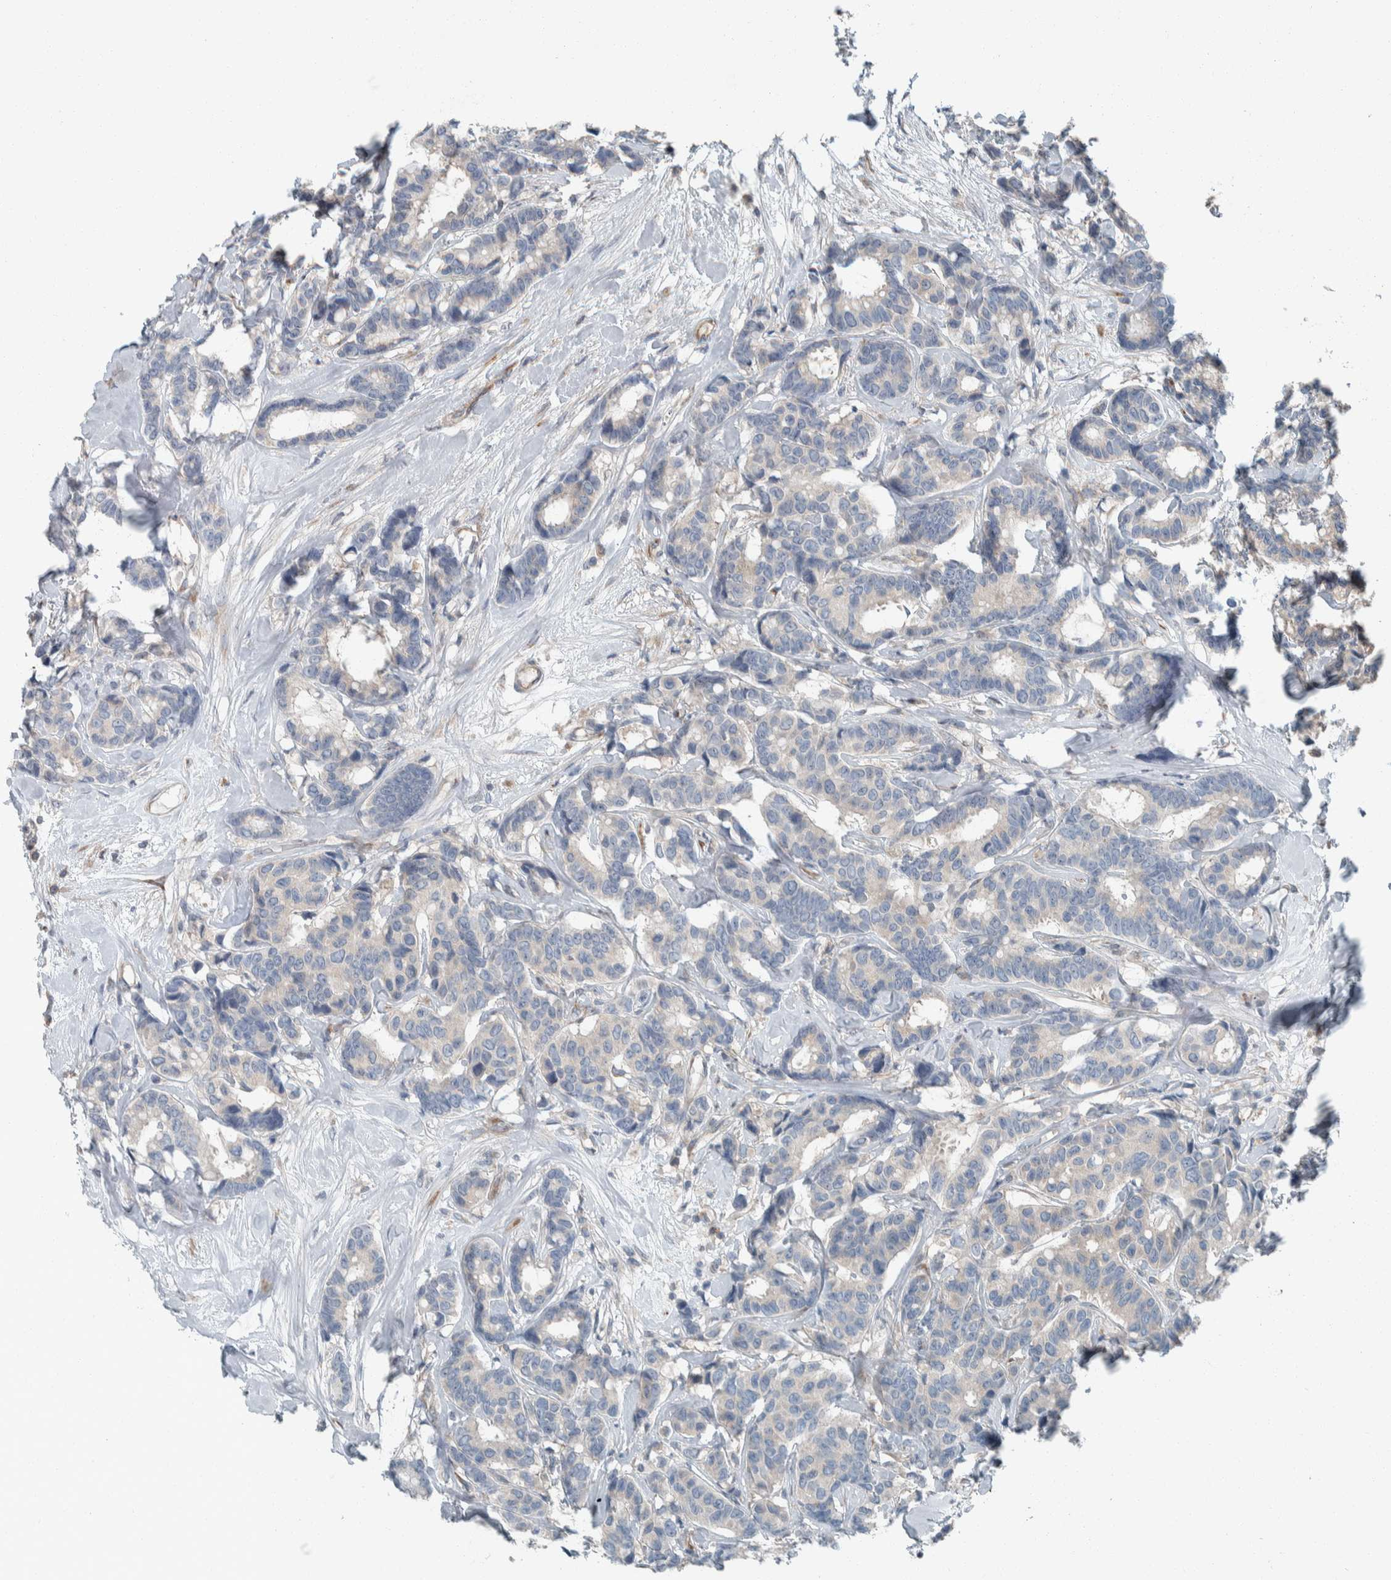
{"staining": {"intensity": "negative", "quantity": "none", "location": "none"}, "tissue": "breast cancer", "cell_type": "Tumor cells", "image_type": "cancer", "snomed": [{"axis": "morphology", "description": "Duct carcinoma"}, {"axis": "topography", "description": "Breast"}], "caption": "This photomicrograph is of breast cancer stained with immunohistochemistry (IHC) to label a protein in brown with the nuclei are counter-stained blue. There is no staining in tumor cells. The staining was performed using DAB to visualize the protein expression in brown, while the nuclei were stained in blue with hematoxylin (Magnification: 20x).", "gene": "USP25", "patient": {"sex": "female", "age": 87}}